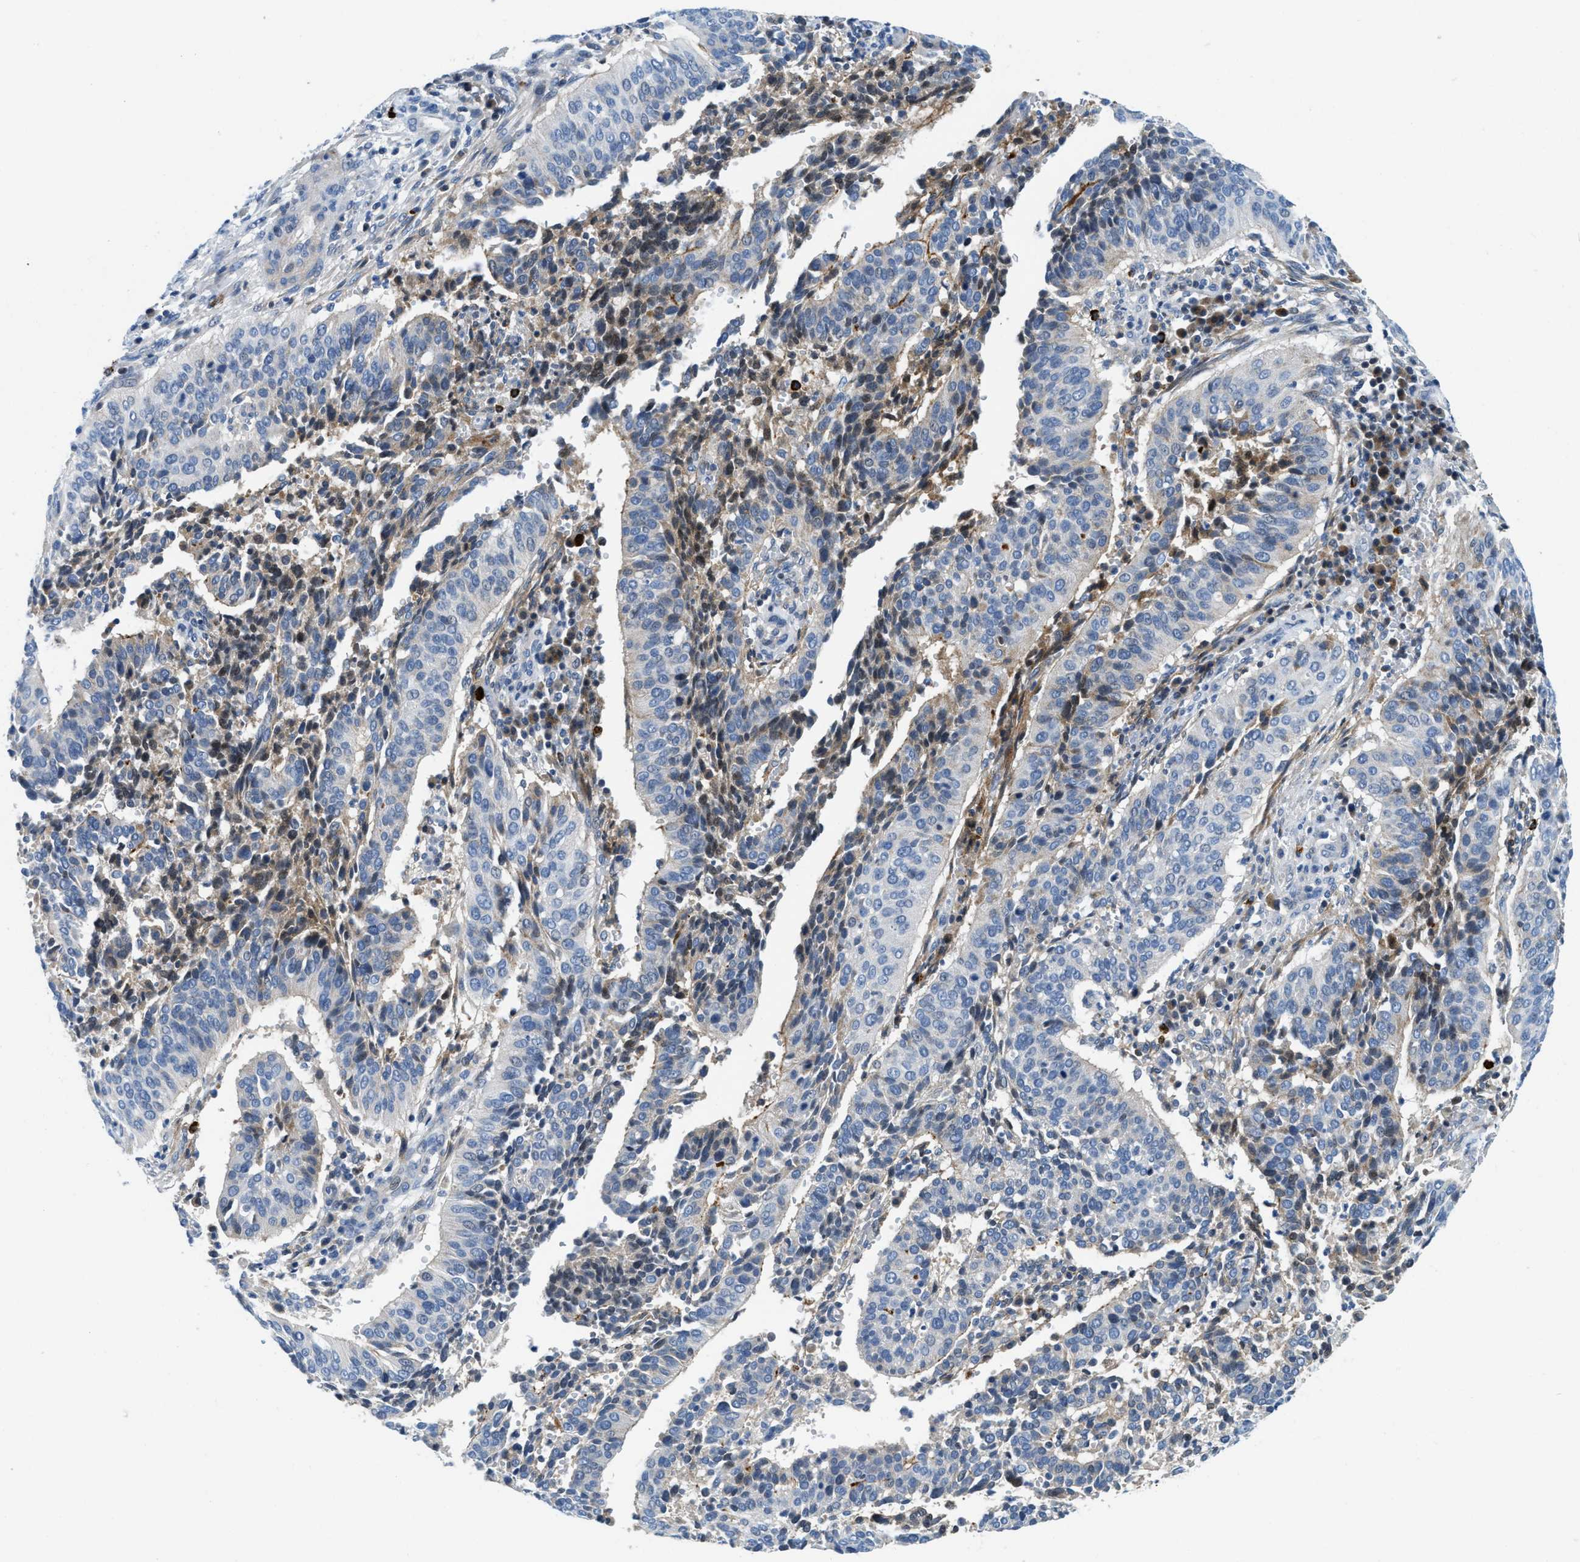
{"staining": {"intensity": "negative", "quantity": "none", "location": "none"}, "tissue": "cervical cancer", "cell_type": "Tumor cells", "image_type": "cancer", "snomed": [{"axis": "morphology", "description": "Normal tissue, NOS"}, {"axis": "morphology", "description": "Squamous cell carcinoma, NOS"}, {"axis": "topography", "description": "Cervix"}], "caption": "The histopathology image reveals no staining of tumor cells in cervical cancer (squamous cell carcinoma).", "gene": "CFB", "patient": {"sex": "female", "age": 39}}